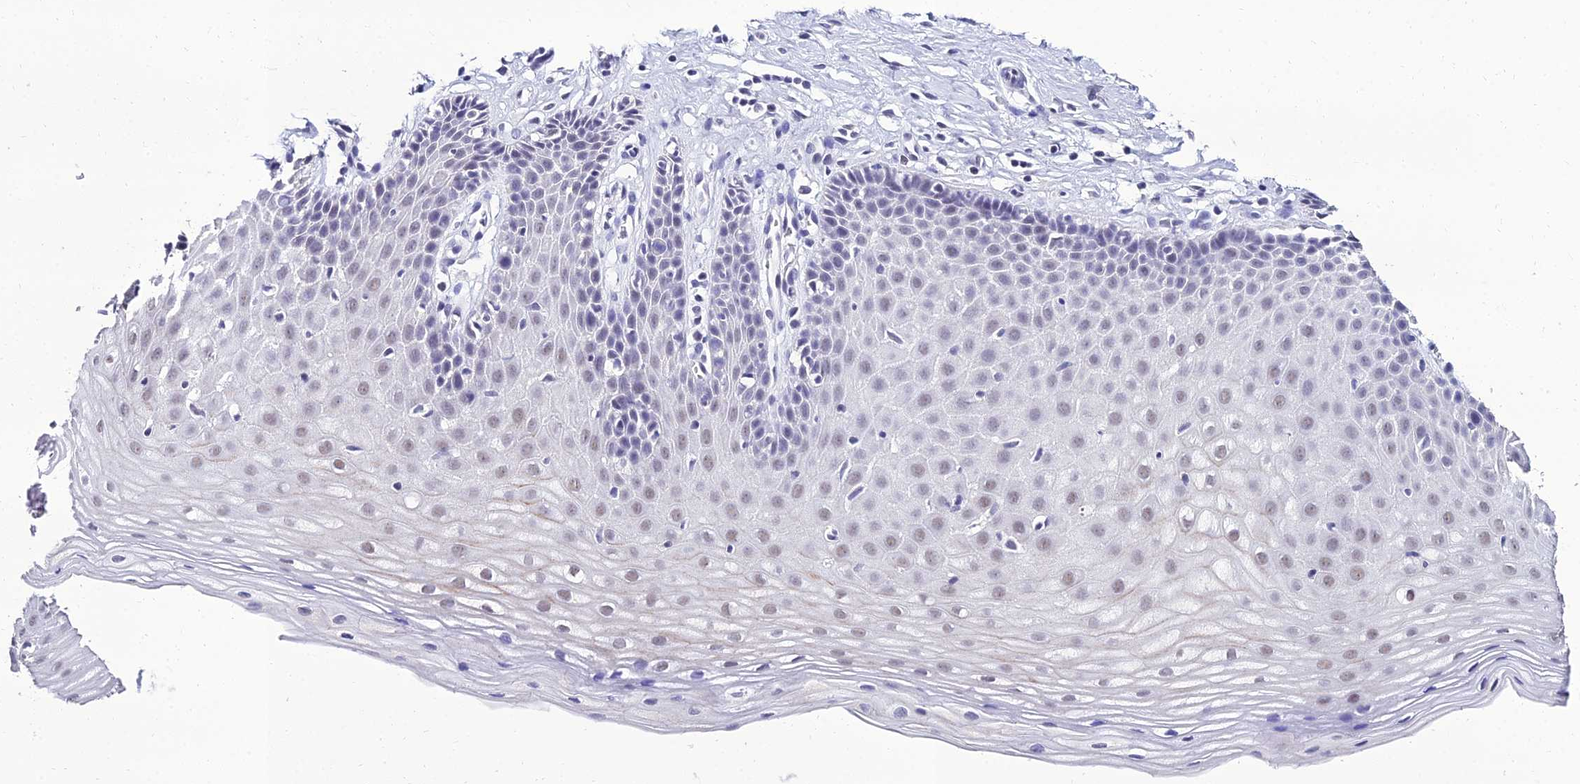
{"staining": {"intensity": "weak", "quantity": "<25%", "location": "nuclear"}, "tissue": "cervix", "cell_type": "Squamous epithelial cells", "image_type": "normal", "snomed": [{"axis": "morphology", "description": "Normal tissue, NOS"}, {"axis": "topography", "description": "Cervix"}], "caption": "Immunohistochemistry (IHC) histopathology image of unremarkable cervix stained for a protein (brown), which displays no positivity in squamous epithelial cells. (Immunohistochemistry (IHC), brightfield microscopy, high magnification).", "gene": "PPP4R2", "patient": {"sex": "female", "age": 36}}